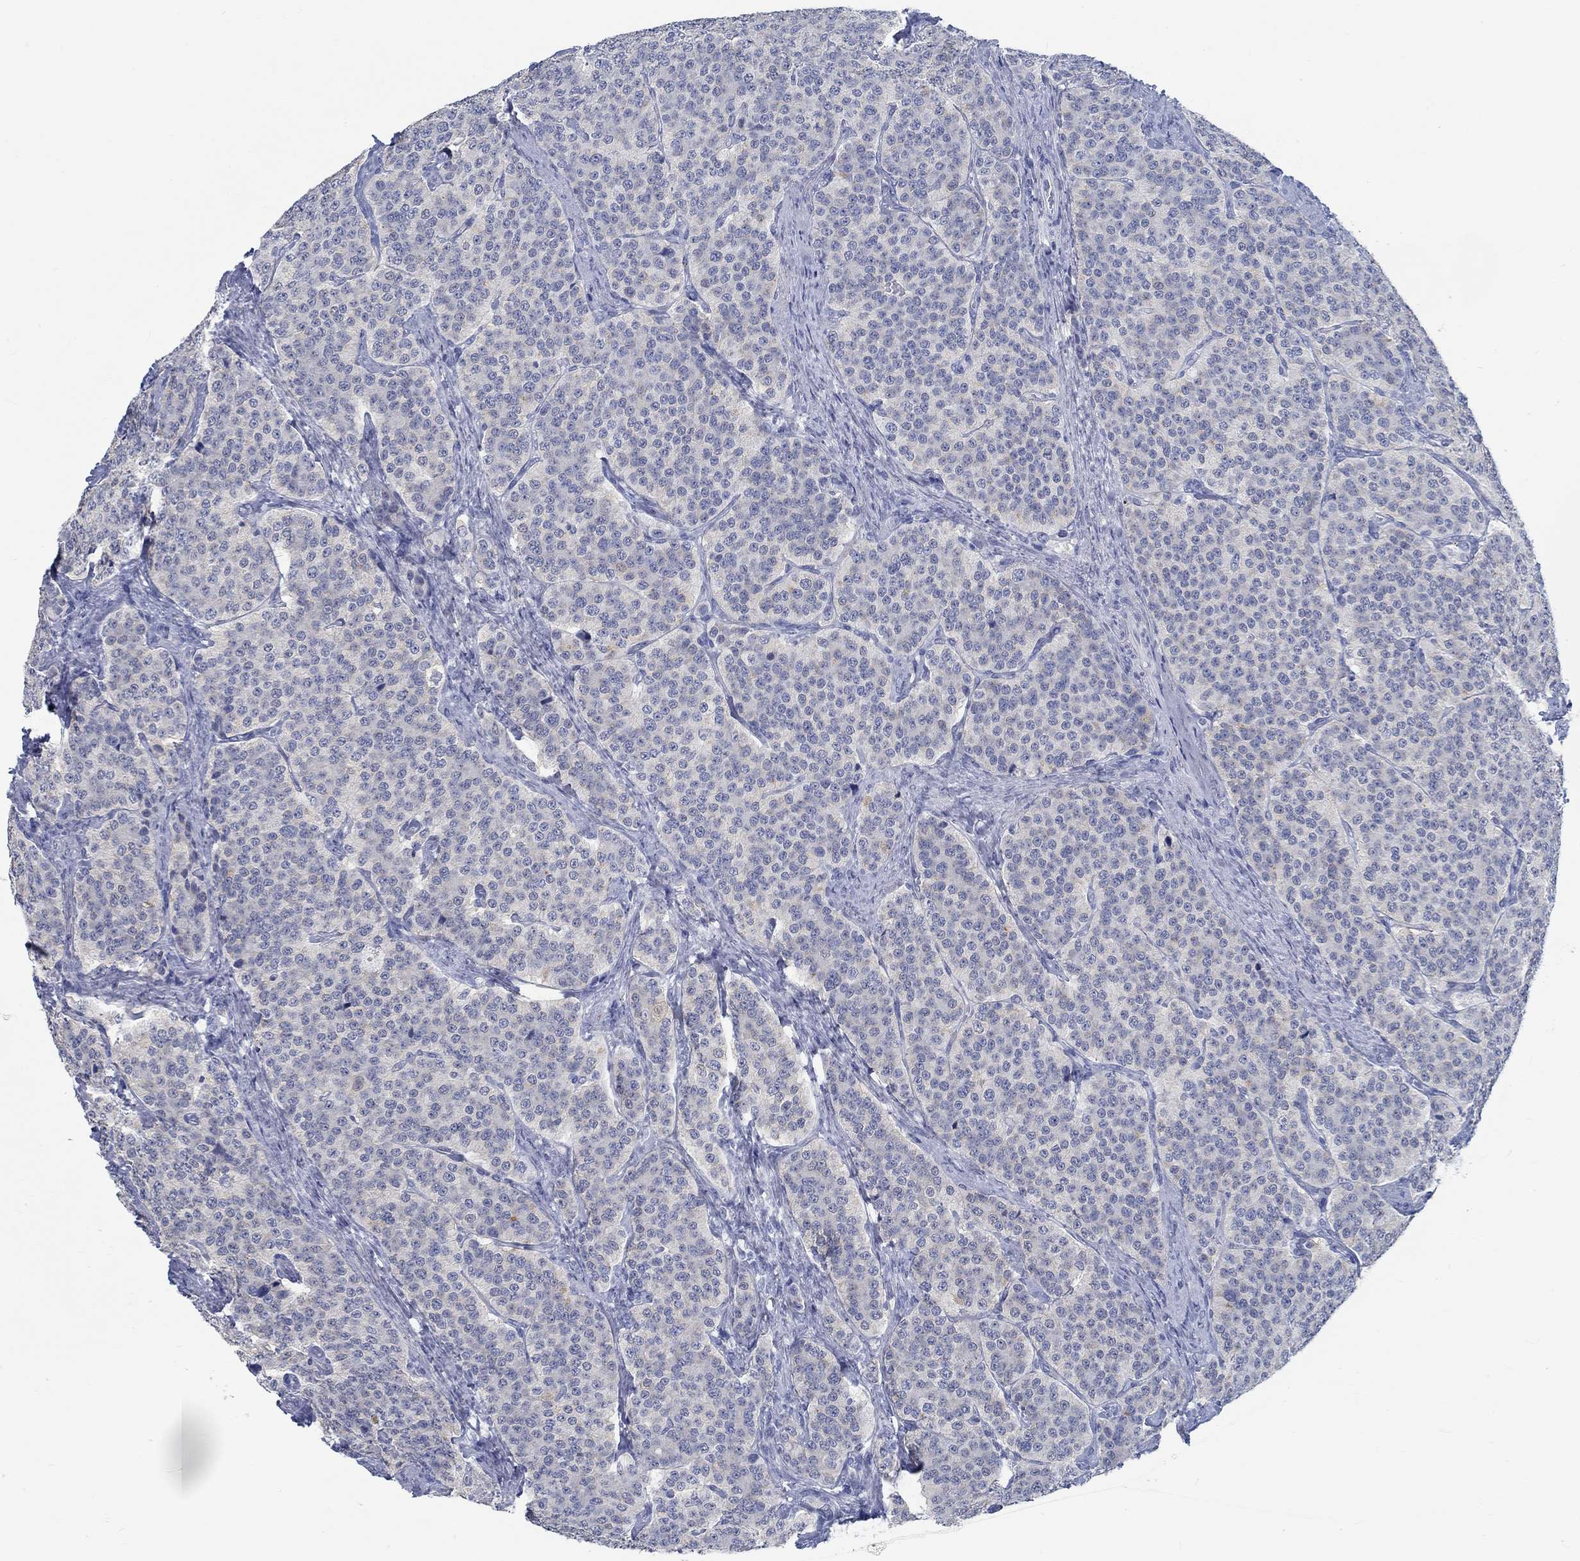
{"staining": {"intensity": "negative", "quantity": "none", "location": "none"}, "tissue": "carcinoid", "cell_type": "Tumor cells", "image_type": "cancer", "snomed": [{"axis": "morphology", "description": "Carcinoid, malignant, NOS"}, {"axis": "topography", "description": "Small intestine"}], "caption": "Tumor cells show no significant protein expression in carcinoid.", "gene": "TEKT4", "patient": {"sex": "female", "age": 58}}